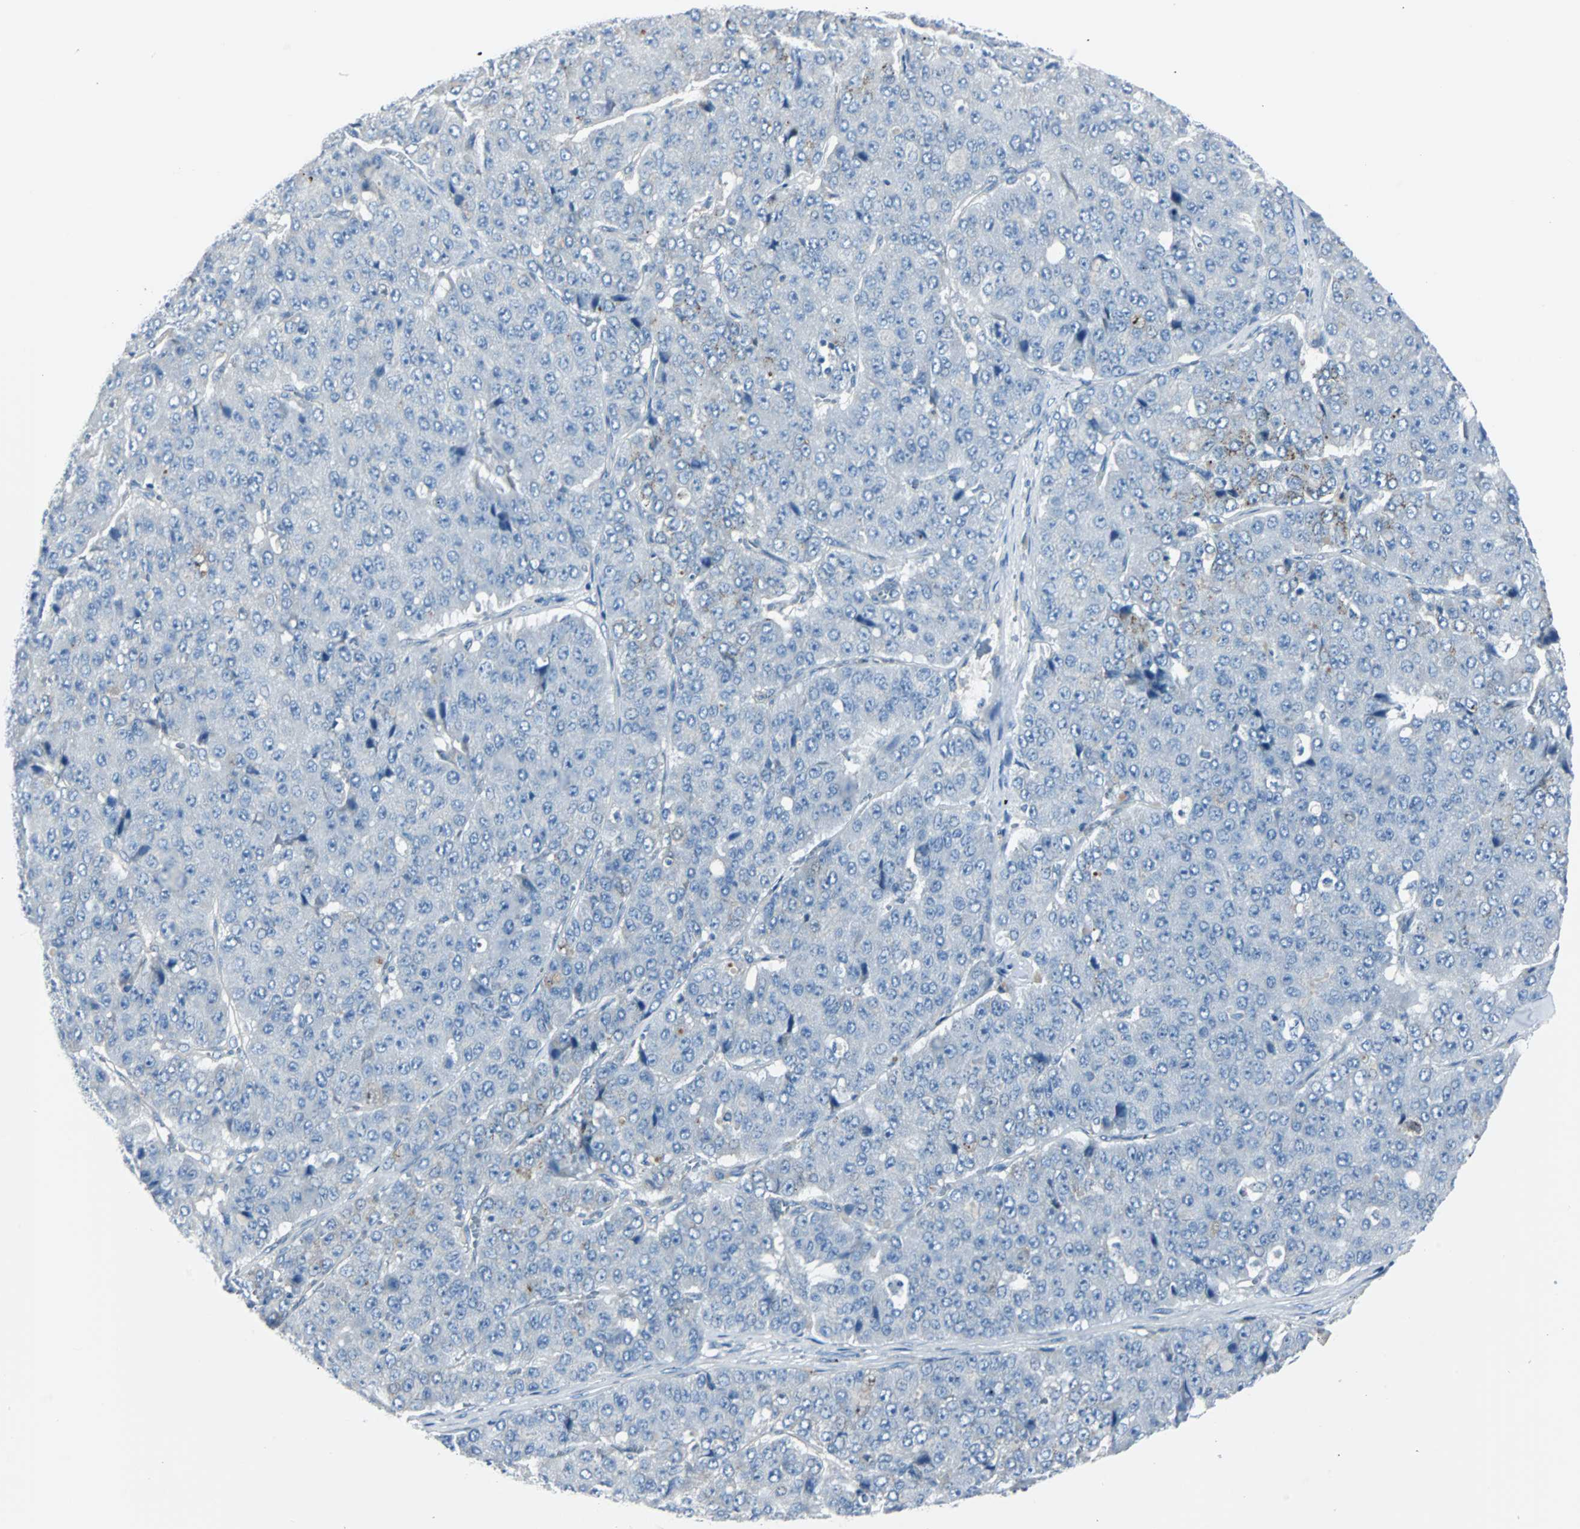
{"staining": {"intensity": "negative", "quantity": "none", "location": "none"}, "tissue": "pancreatic cancer", "cell_type": "Tumor cells", "image_type": "cancer", "snomed": [{"axis": "morphology", "description": "Adenocarcinoma, NOS"}, {"axis": "topography", "description": "Pancreas"}], "caption": "A photomicrograph of pancreatic cancer (adenocarcinoma) stained for a protein demonstrates no brown staining in tumor cells. (DAB immunohistochemistry visualized using brightfield microscopy, high magnification).", "gene": "RASA1", "patient": {"sex": "male", "age": 50}}